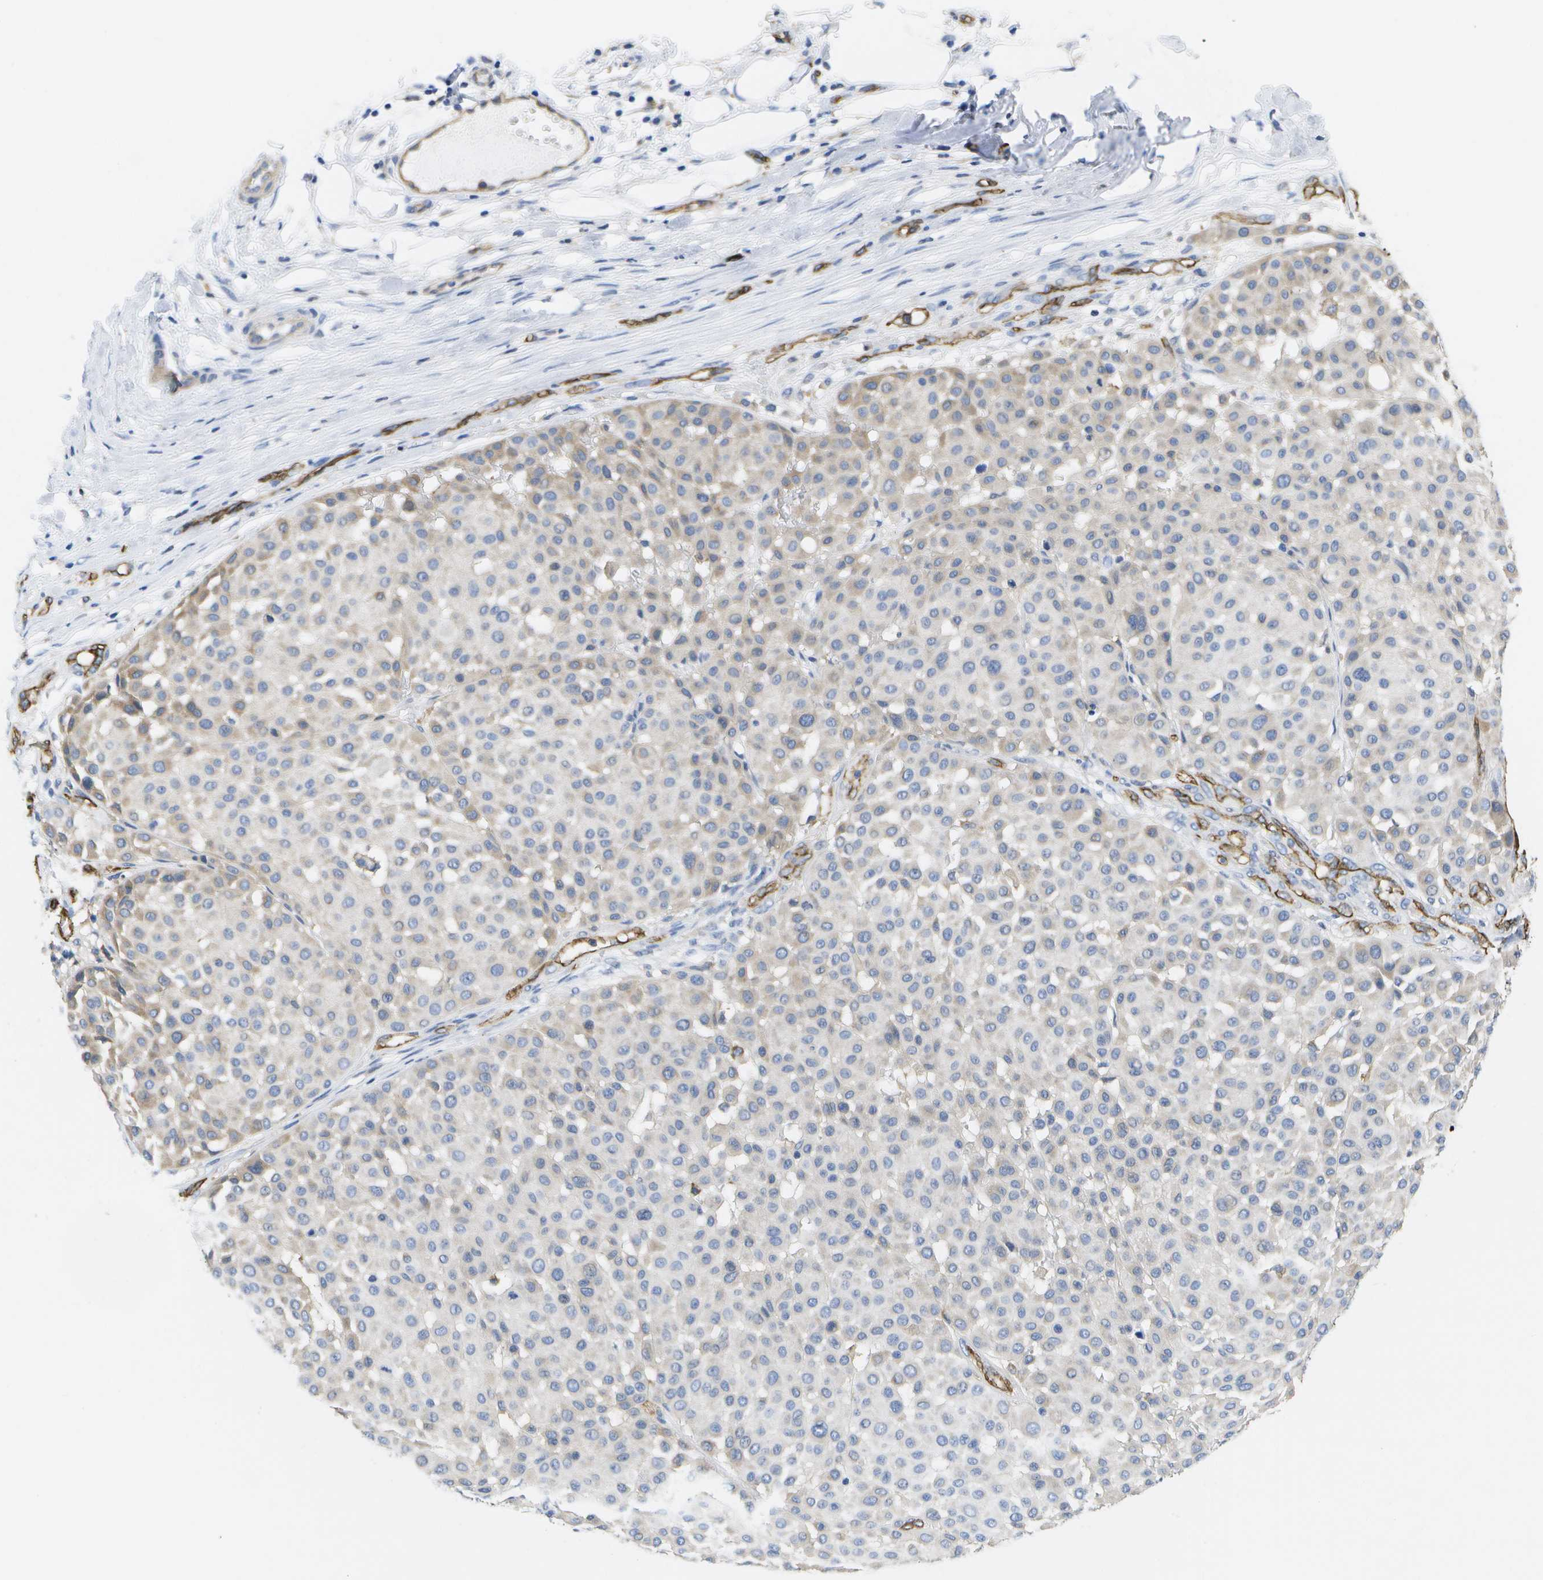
{"staining": {"intensity": "weak", "quantity": "<25%", "location": "cytoplasmic/membranous"}, "tissue": "melanoma", "cell_type": "Tumor cells", "image_type": "cancer", "snomed": [{"axis": "morphology", "description": "Malignant melanoma, Metastatic site"}, {"axis": "topography", "description": "Soft tissue"}], "caption": "DAB immunohistochemical staining of human melanoma demonstrates no significant staining in tumor cells.", "gene": "DYSF", "patient": {"sex": "male", "age": 41}}